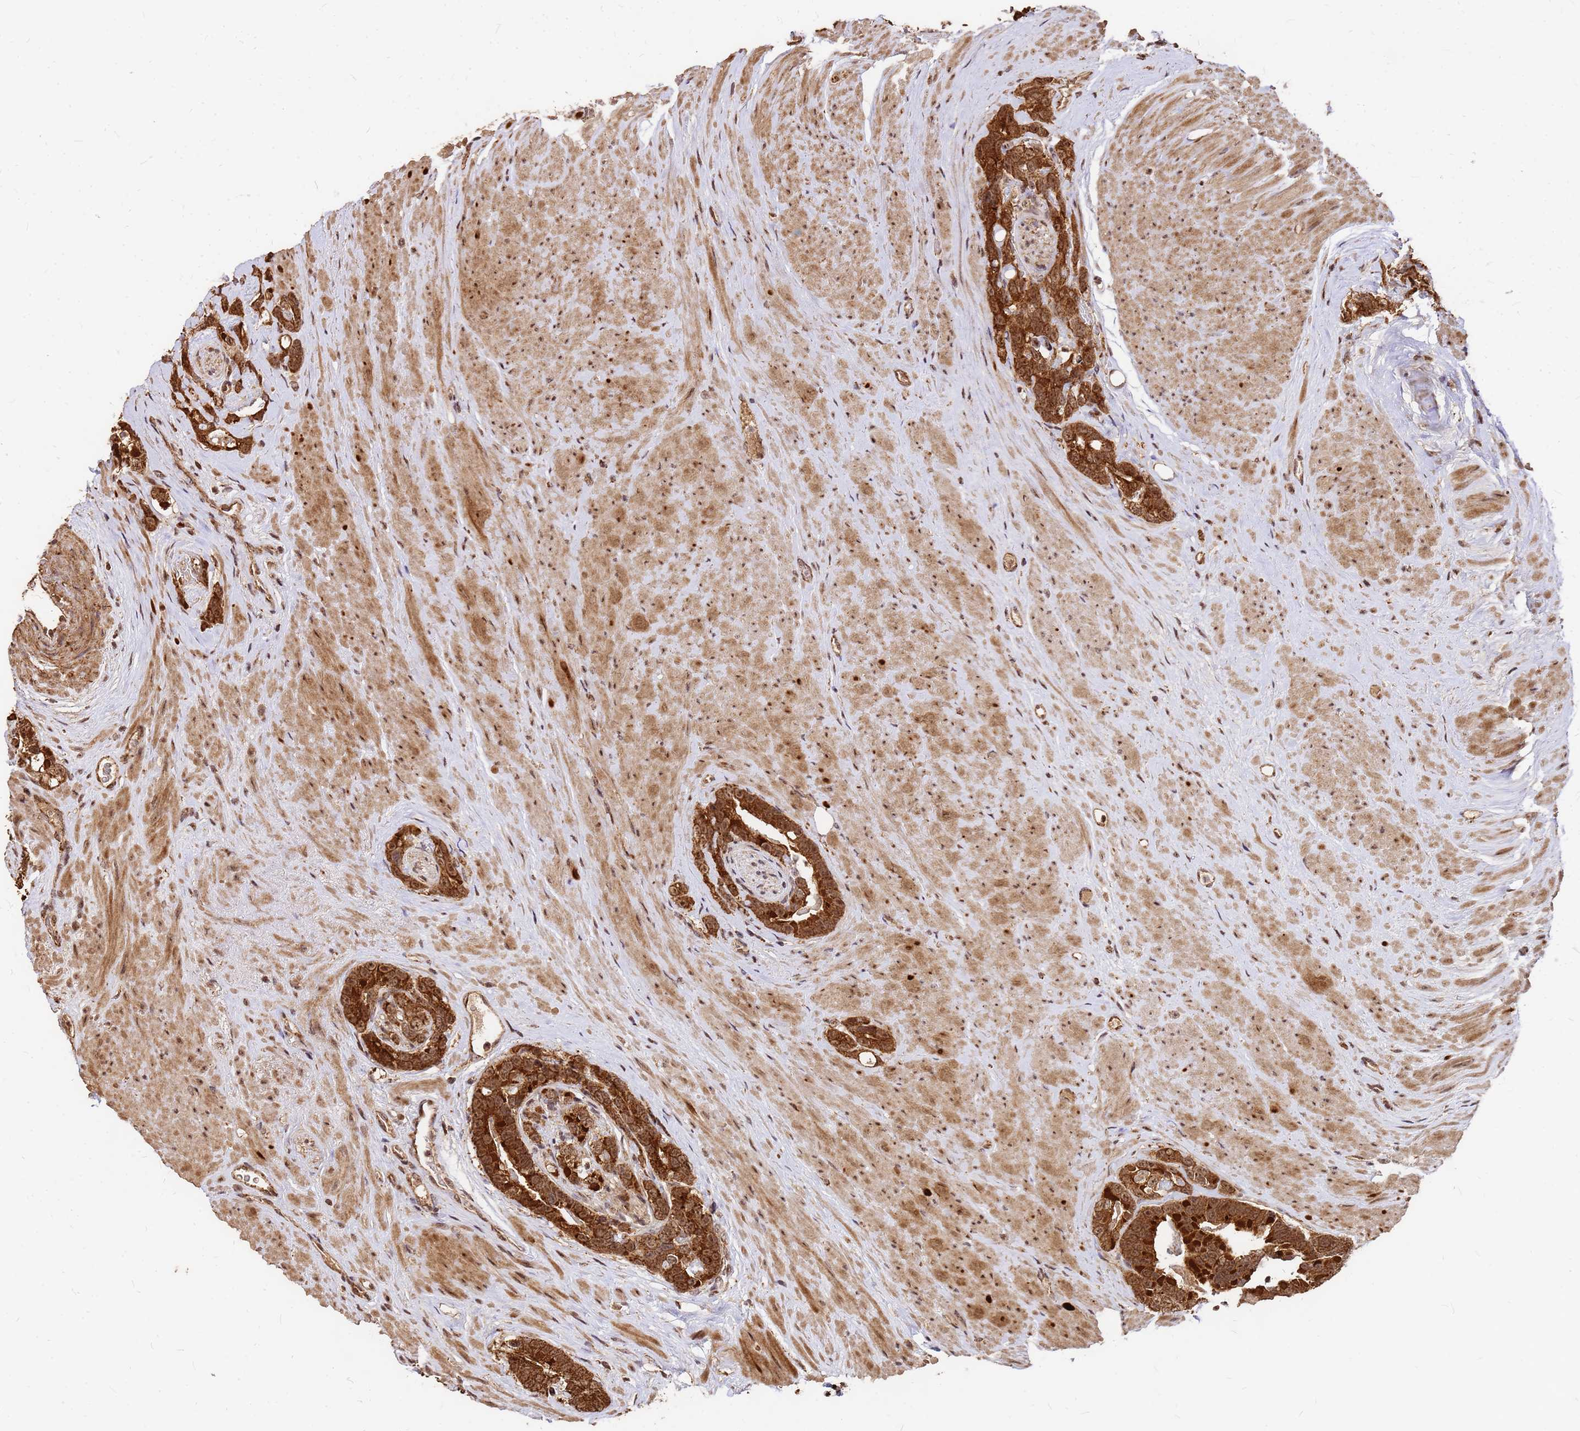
{"staining": {"intensity": "strong", "quantity": ">75%", "location": "cytoplasmic/membranous,nuclear"}, "tissue": "prostate cancer", "cell_type": "Tumor cells", "image_type": "cancer", "snomed": [{"axis": "morphology", "description": "Adenocarcinoma, High grade"}, {"axis": "topography", "description": "Prostate"}], "caption": "High-grade adenocarcinoma (prostate) stained with a brown dye reveals strong cytoplasmic/membranous and nuclear positive expression in about >75% of tumor cells.", "gene": "GPATCH8", "patient": {"sex": "male", "age": 74}}